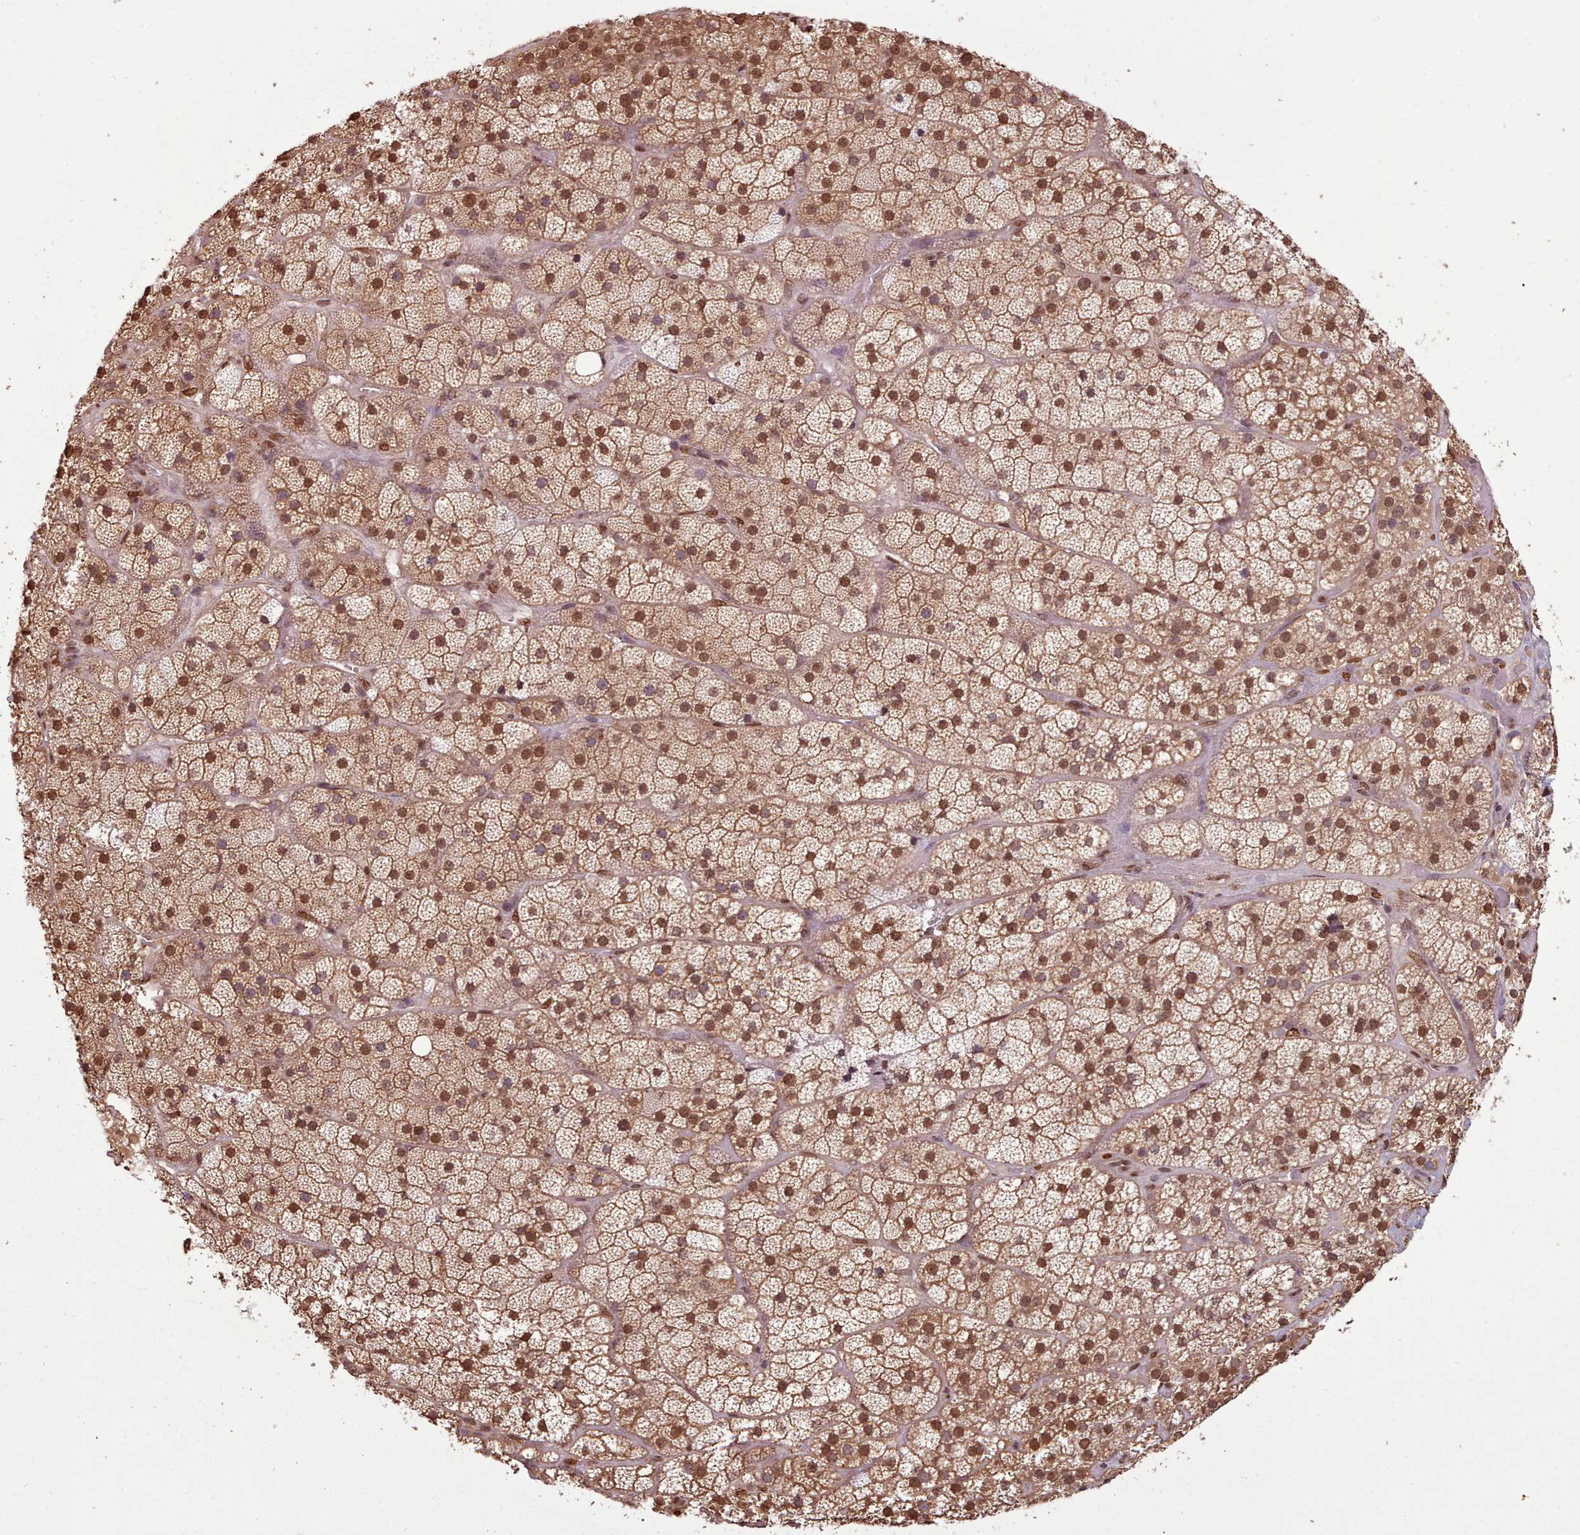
{"staining": {"intensity": "strong", "quantity": ">75%", "location": "cytoplasmic/membranous,nuclear"}, "tissue": "adrenal gland", "cell_type": "Glandular cells", "image_type": "normal", "snomed": [{"axis": "morphology", "description": "Normal tissue, NOS"}, {"axis": "topography", "description": "Adrenal gland"}], "caption": "Protein analysis of unremarkable adrenal gland exhibits strong cytoplasmic/membranous,nuclear positivity in approximately >75% of glandular cells.", "gene": "RPS27A", "patient": {"sex": "male", "age": 57}}